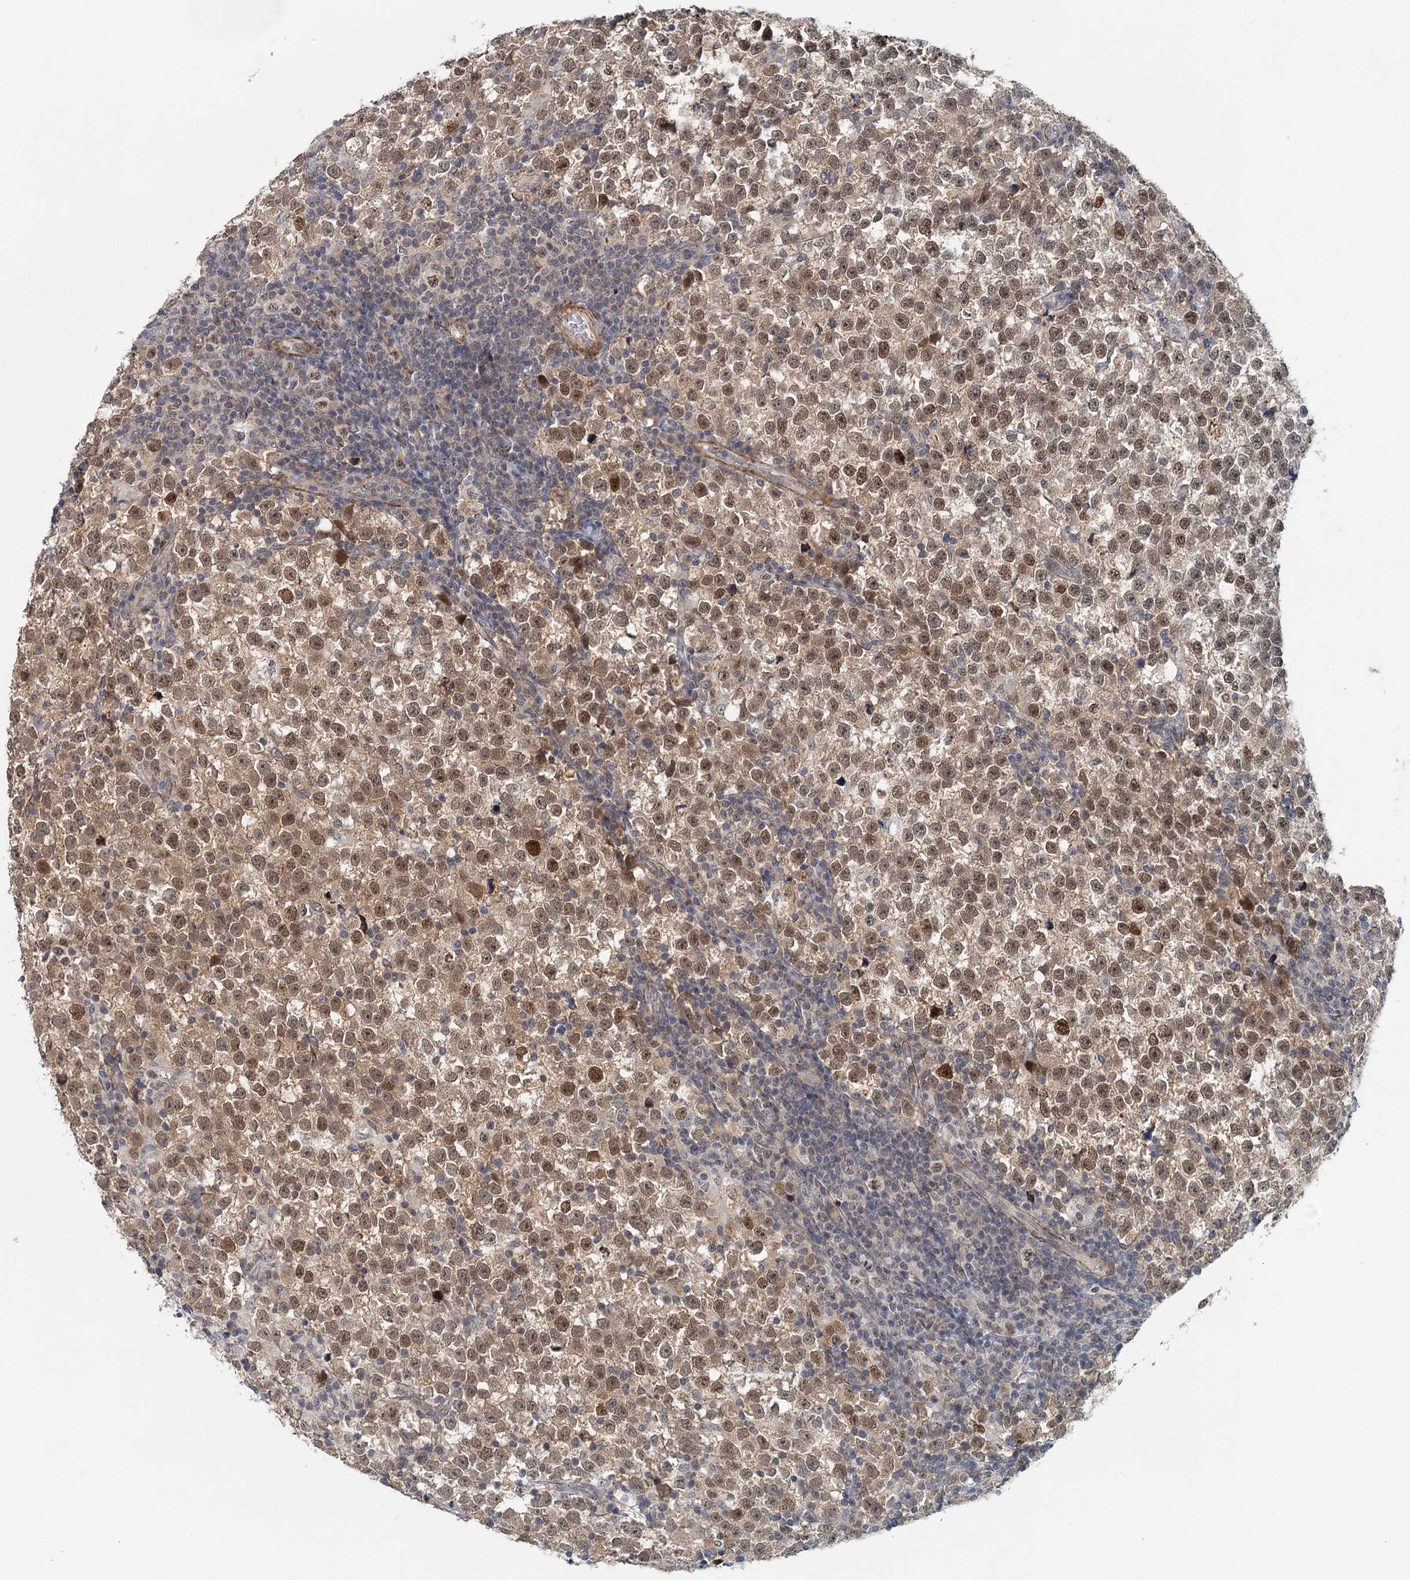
{"staining": {"intensity": "moderate", "quantity": ">75%", "location": "nuclear"}, "tissue": "testis cancer", "cell_type": "Tumor cells", "image_type": "cancer", "snomed": [{"axis": "morphology", "description": "Normal tissue, NOS"}, {"axis": "morphology", "description": "Seminoma, NOS"}, {"axis": "topography", "description": "Testis"}], "caption": "Immunohistochemistry (DAB) staining of testis cancer reveals moderate nuclear protein positivity in approximately >75% of tumor cells. The staining is performed using DAB brown chromogen to label protein expression. The nuclei are counter-stained blue using hematoxylin.", "gene": "TAS2R42", "patient": {"sex": "male", "age": 43}}